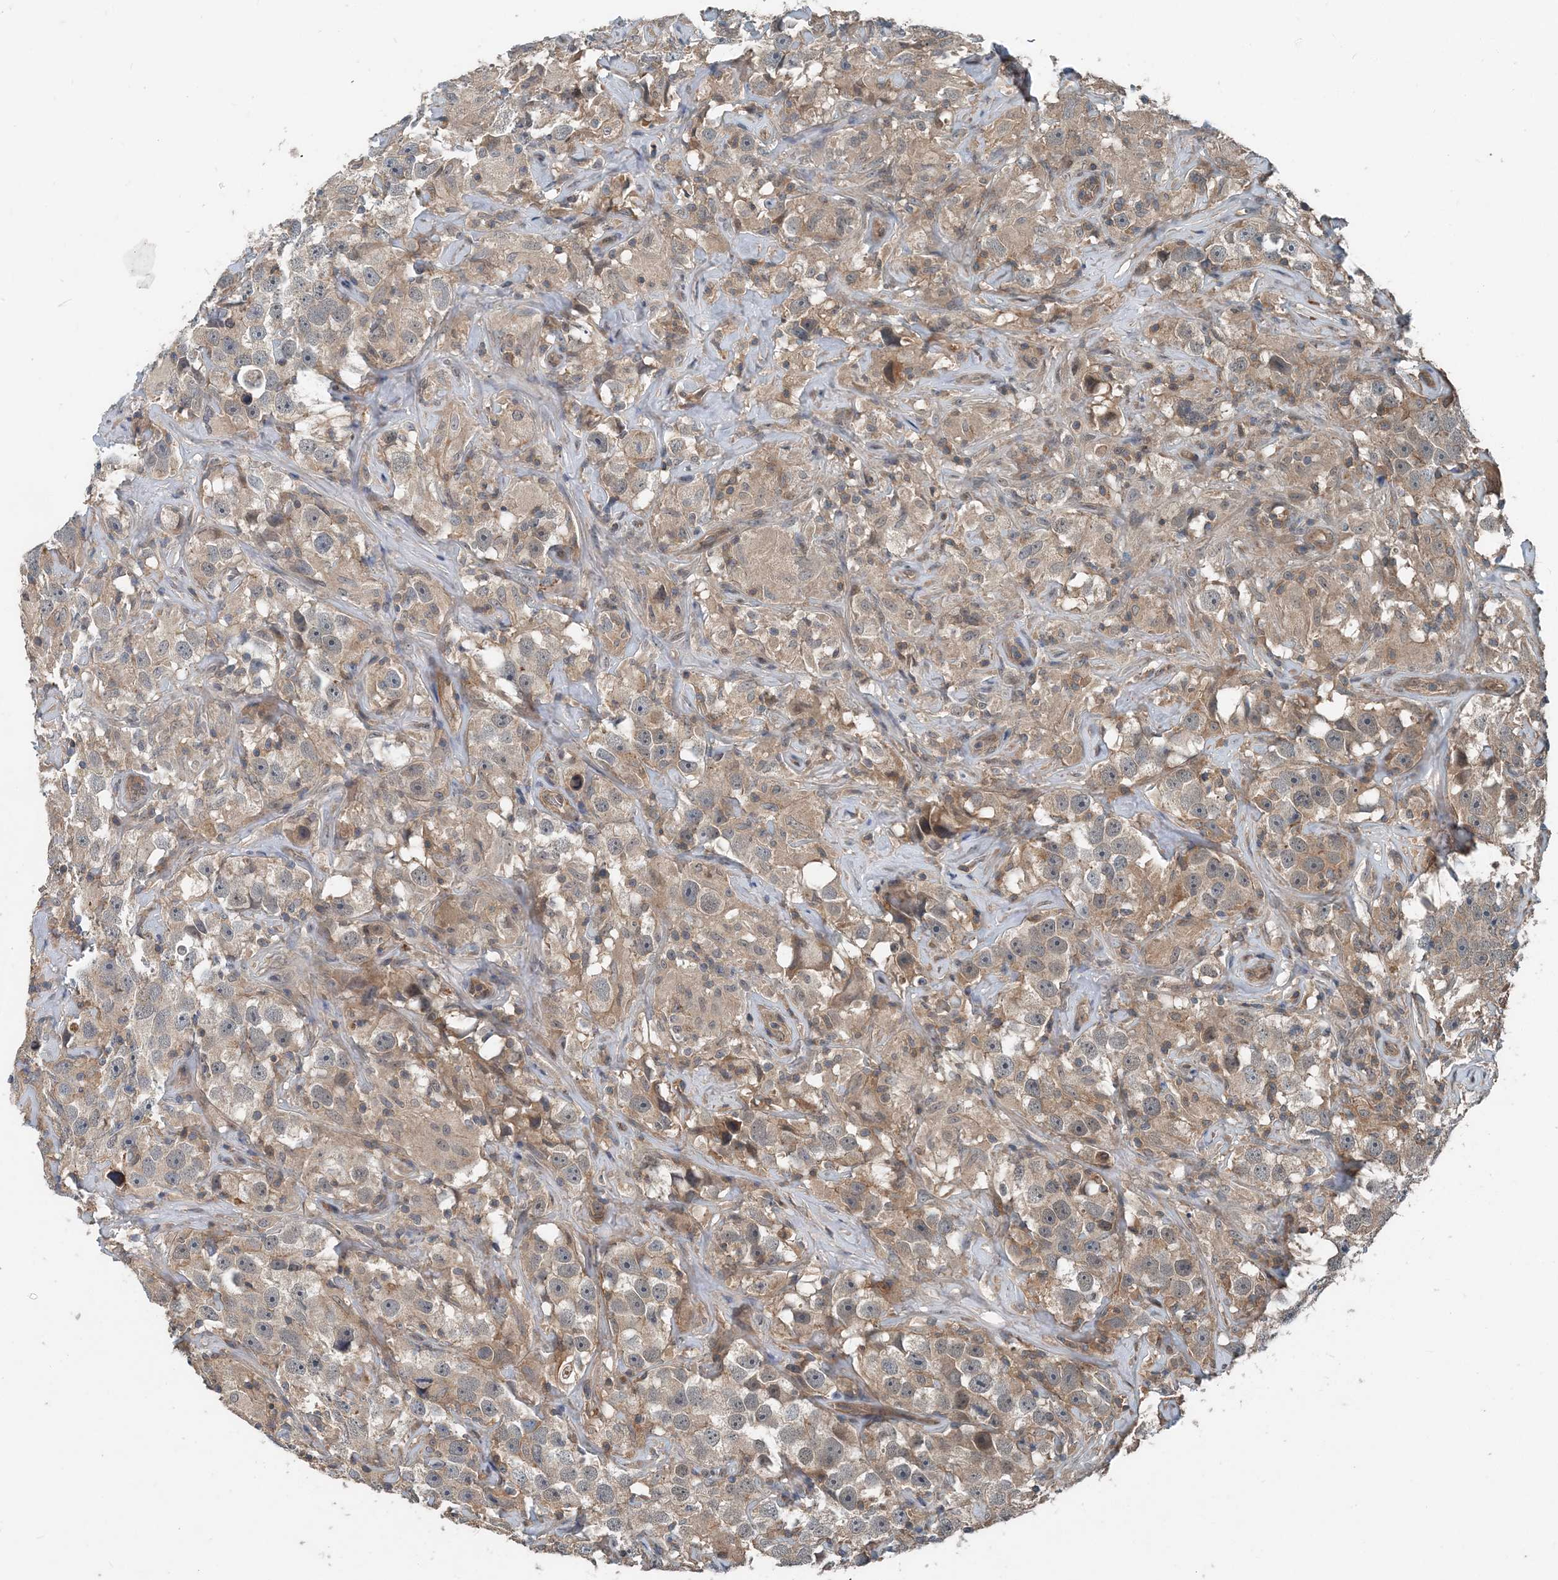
{"staining": {"intensity": "weak", "quantity": ">75%", "location": "cytoplasmic/membranous"}, "tissue": "testis cancer", "cell_type": "Tumor cells", "image_type": "cancer", "snomed": [{"axis": "morphology", "description": "Seminoma, NOS"}, {"axis": "topography", "description": "Testis"}], "caption": "This is an image of immunohistochemistry (IHC) staining of testis cancer, which shows weak staining in the cytoplasmic/membranous of tumor cells.", "gene": "SMPD3", "patient": {"sex": "male", "age": 49}}